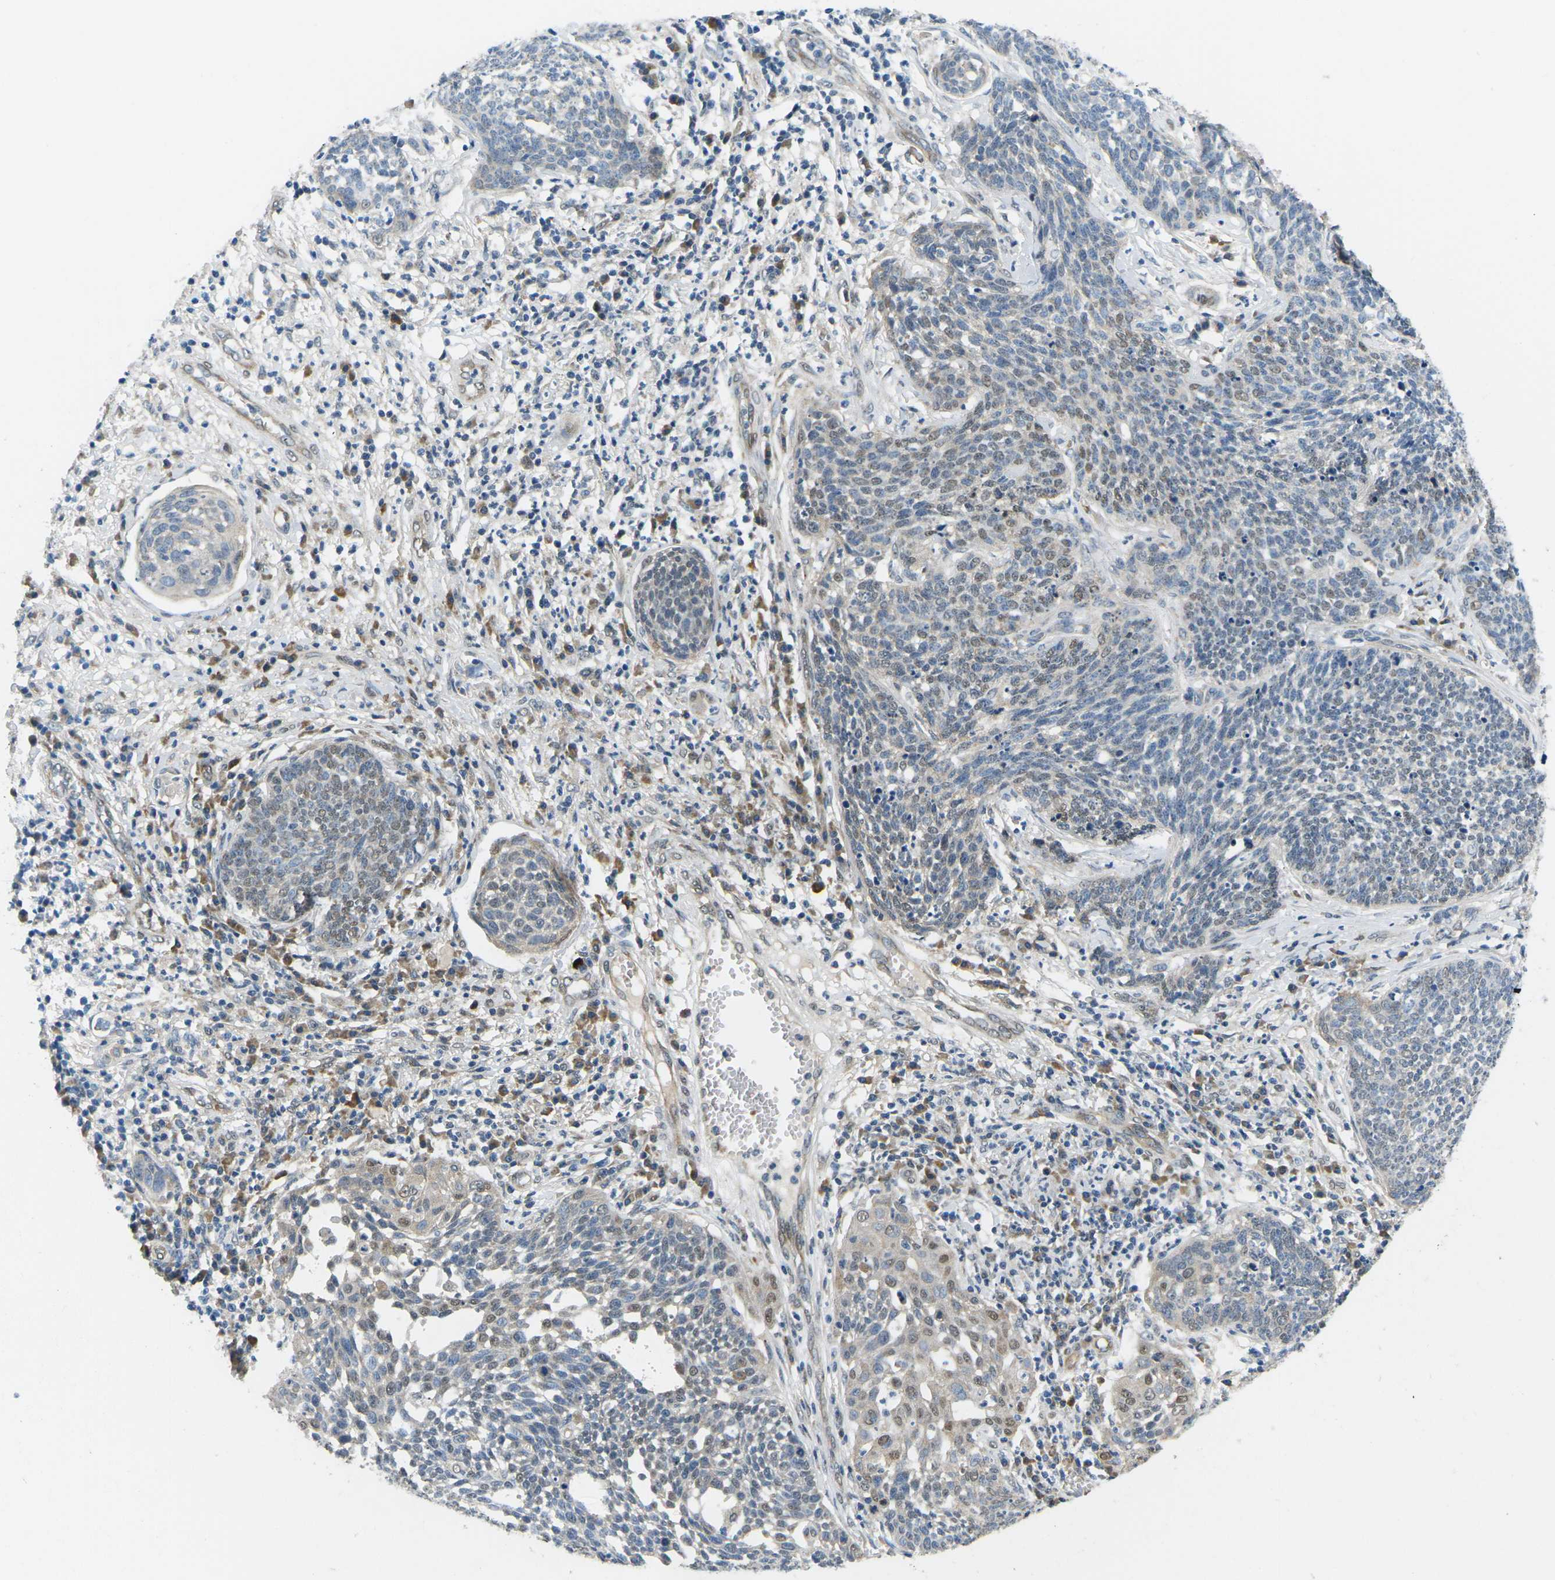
{"staining": {"intensity": "weak", "quantity": "<25%", "location": "nuclear"}, "tissue": "cervical cancer", "cell_type": "Tumor cells", "image_type": "cancer", "snomed": [{"axis": "morphology", "description": "Squamous cell carcinoma, NOS"}, {"axis": "topography", "description": "Cervix"}], "caption": "Tumor cells are negative for protein expression in human squamous cell carcinoma (cervical). (Brightfield microscopy of DAB (3,3'-diaminobenzidine) IHC at high magnification).", "gene": "ERBB4", "patient": {"sex": "female", "age": 34}}